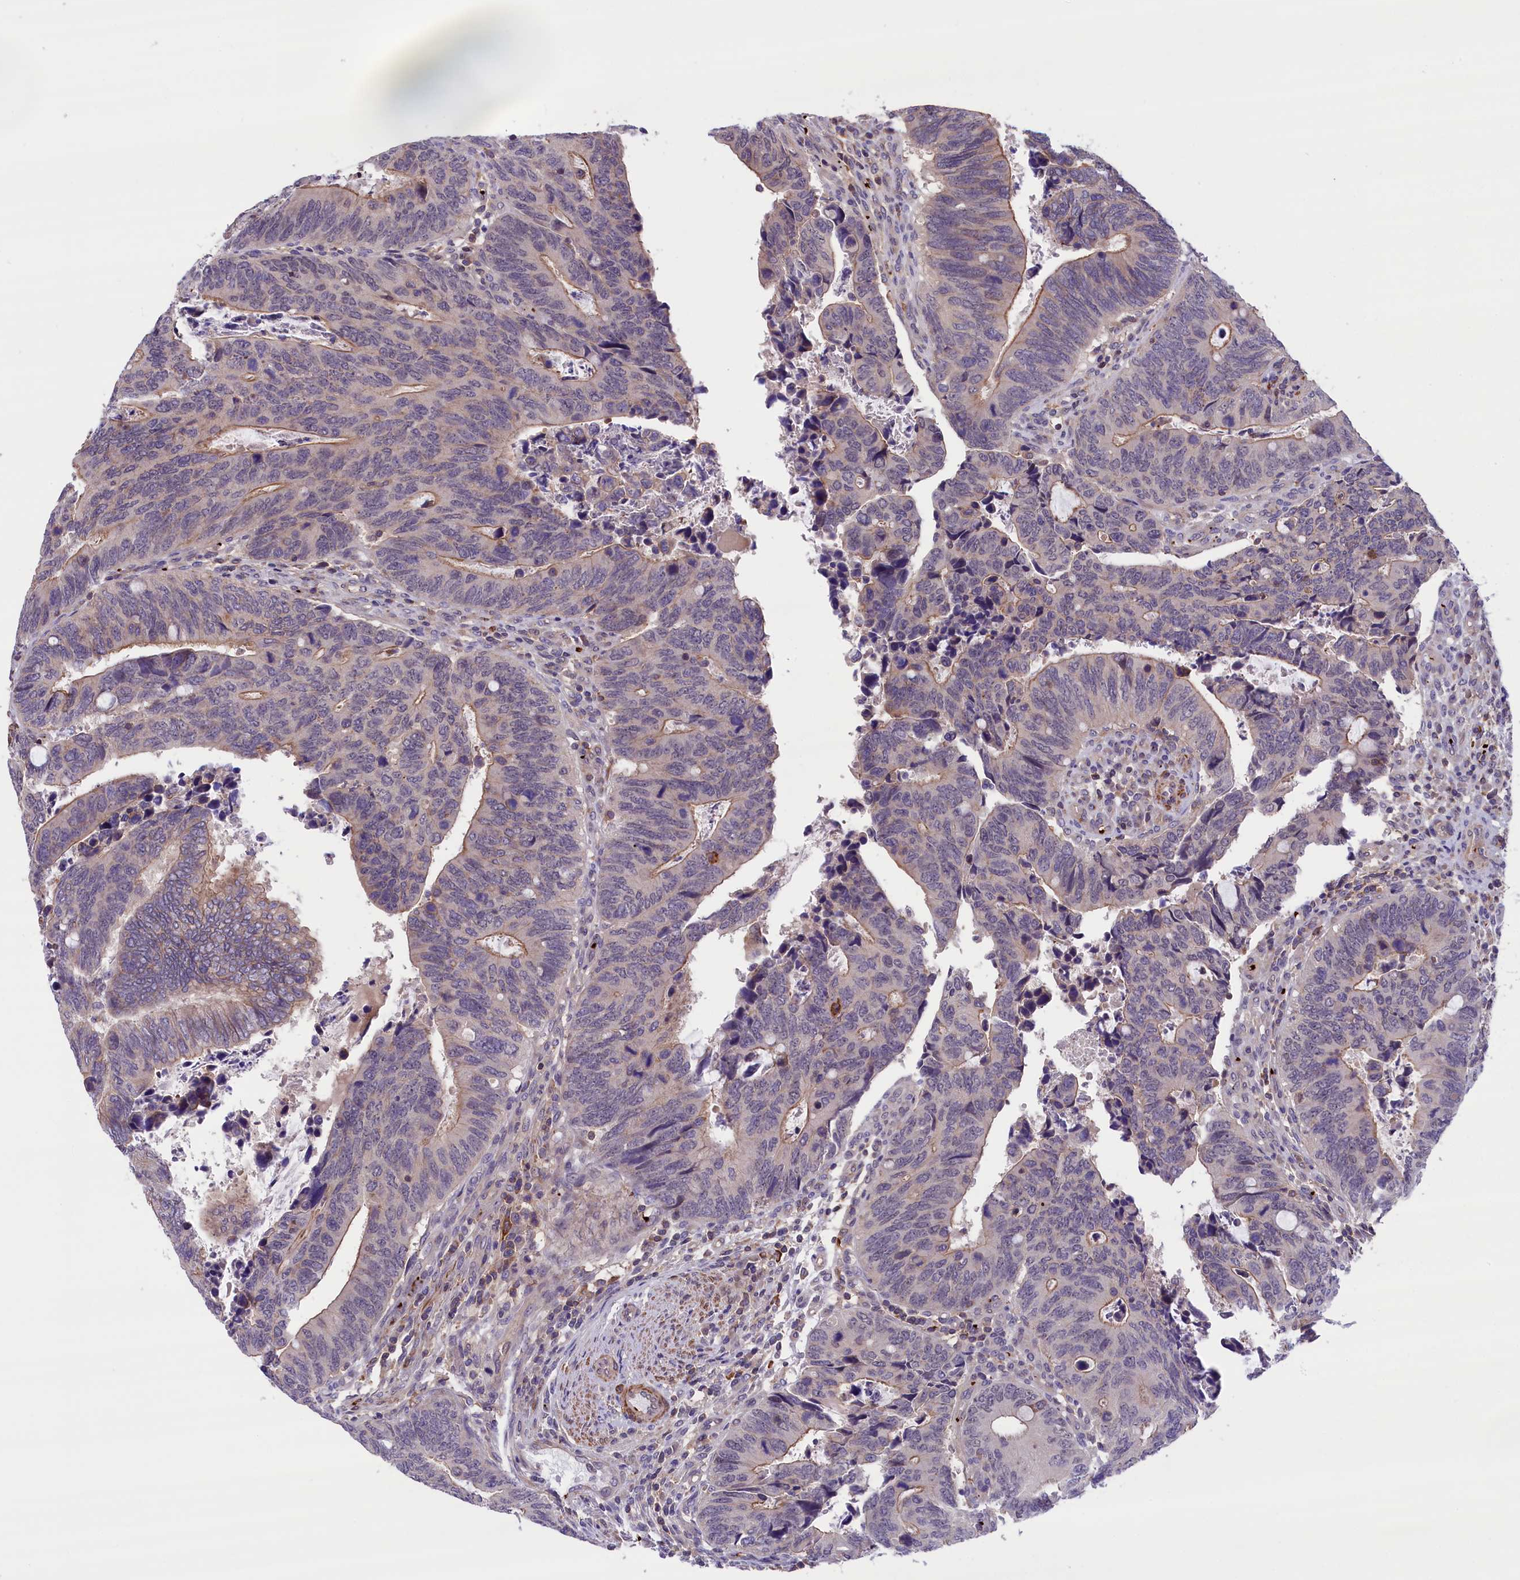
{"staining": {"intensity": "weak", "quantity": "25%-75%", "location": "cytoplasmic/membranous"}, "tissue": "colorectal cancer", "cell_type": "Tumor cells", "image_type": "cancer", "snomed": [{"axis": "morphology", "description": "Adenocarcinoma, NOS"}, {"axis": "topography", "description": "Colon"}], "caption": "This micrograph reveals immunohistochemistry (IHC) staining of colorectal cancer, with low weak cytoplasmic/membranous positivity in approximately 25%-75% of tumor cells.", "gene": "HEATR3", "patient": {"sex": "male", "age": 87}}